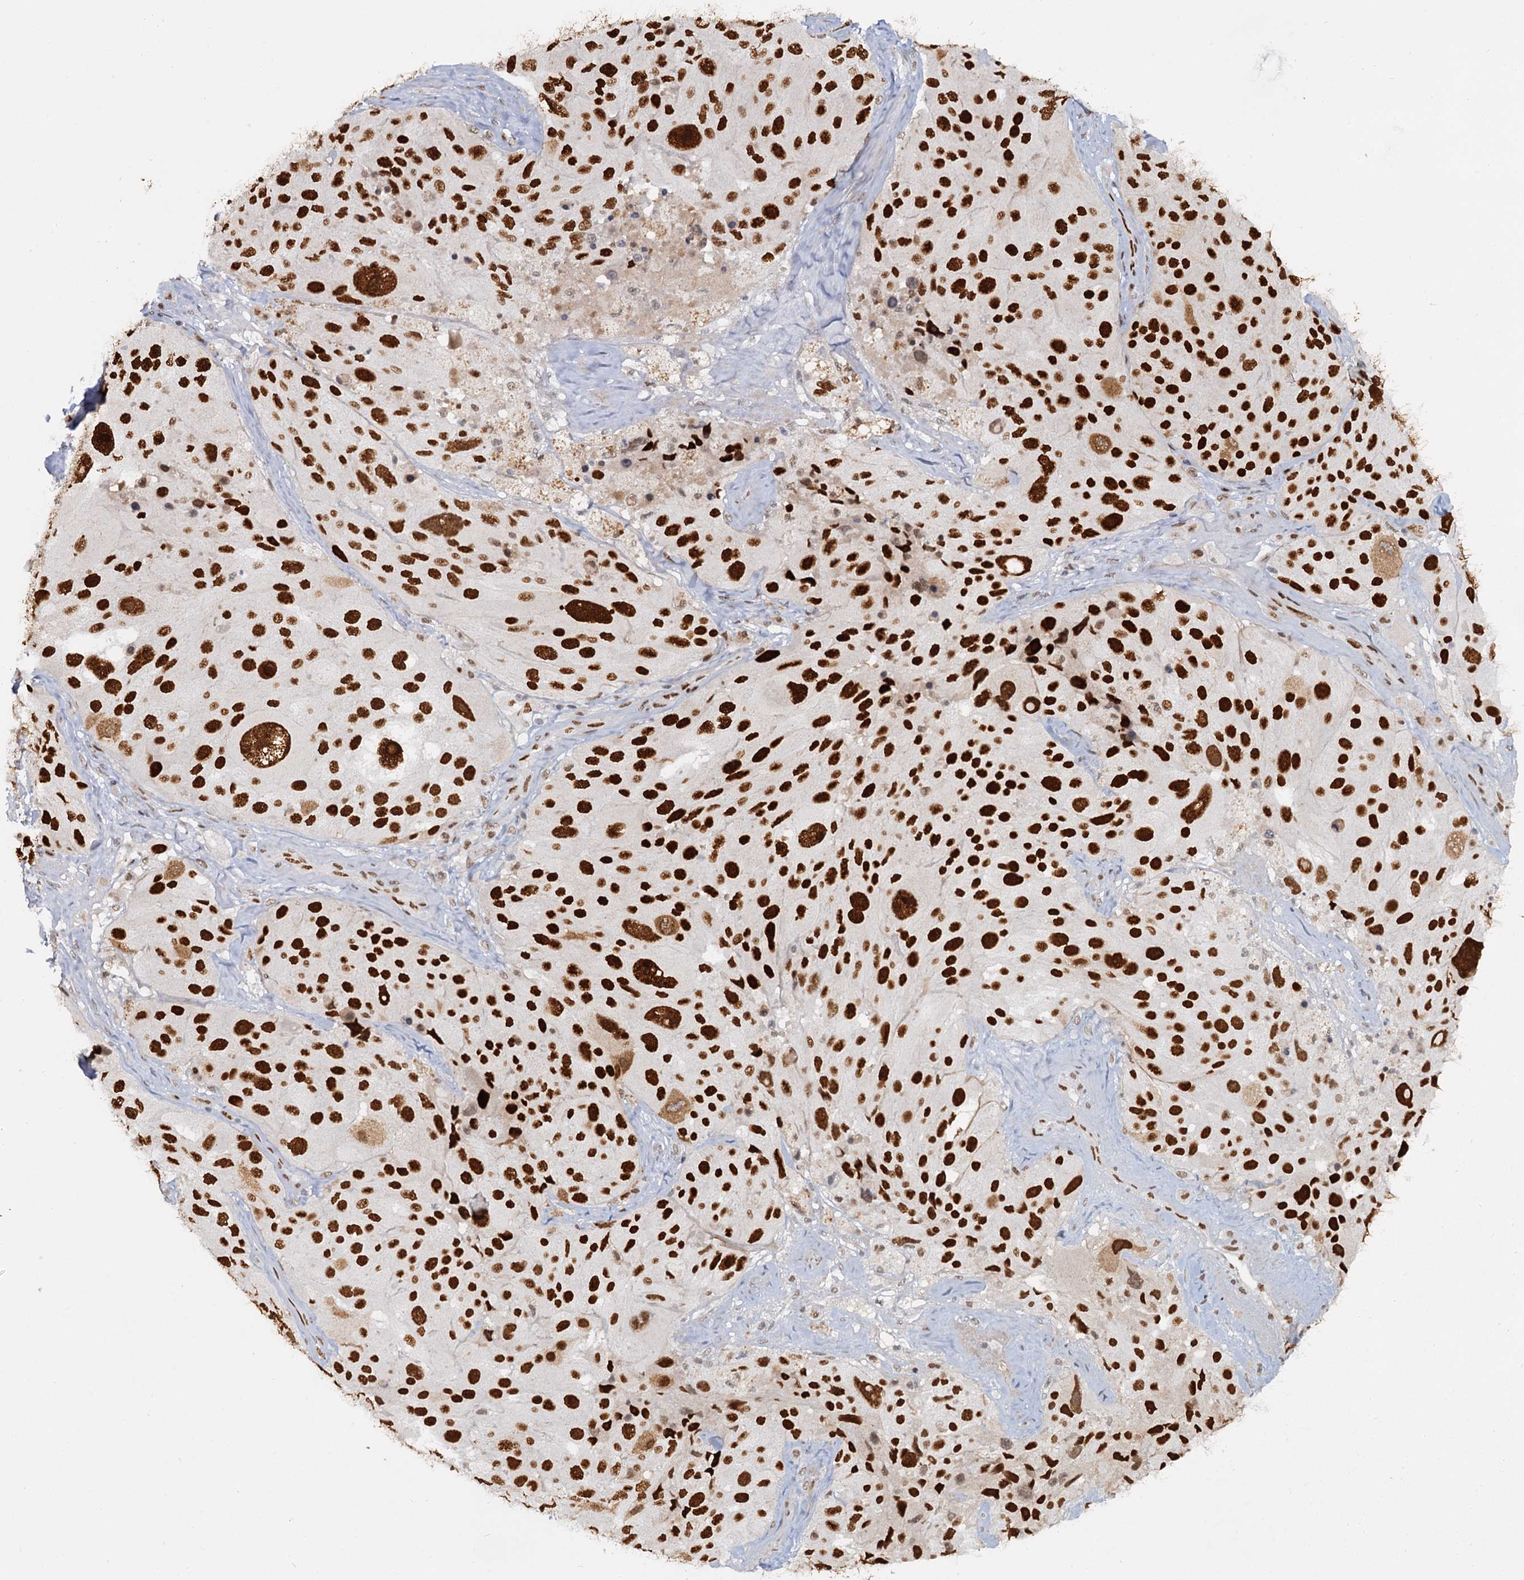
{"staining": {"intensity": "strong", "quantity": ">75%", "location": "nuclear"}, "tissue": "melanoma", "cell_type": "Tumor cells", "image_type": "cancer", "snomed": [{"axis": "morphology", "description": "Malignant melanoma, Metastatic site"}, {"axis": "topography", "description": "Lymph node"}], "caption": "Immunohistochemical staining of melanoma shows high levels of strong nuclear protein positivity in approximately >75% of tumor cells.", "gene": "RPRD1A", "patient": {"sex": "male", "age": 62}}